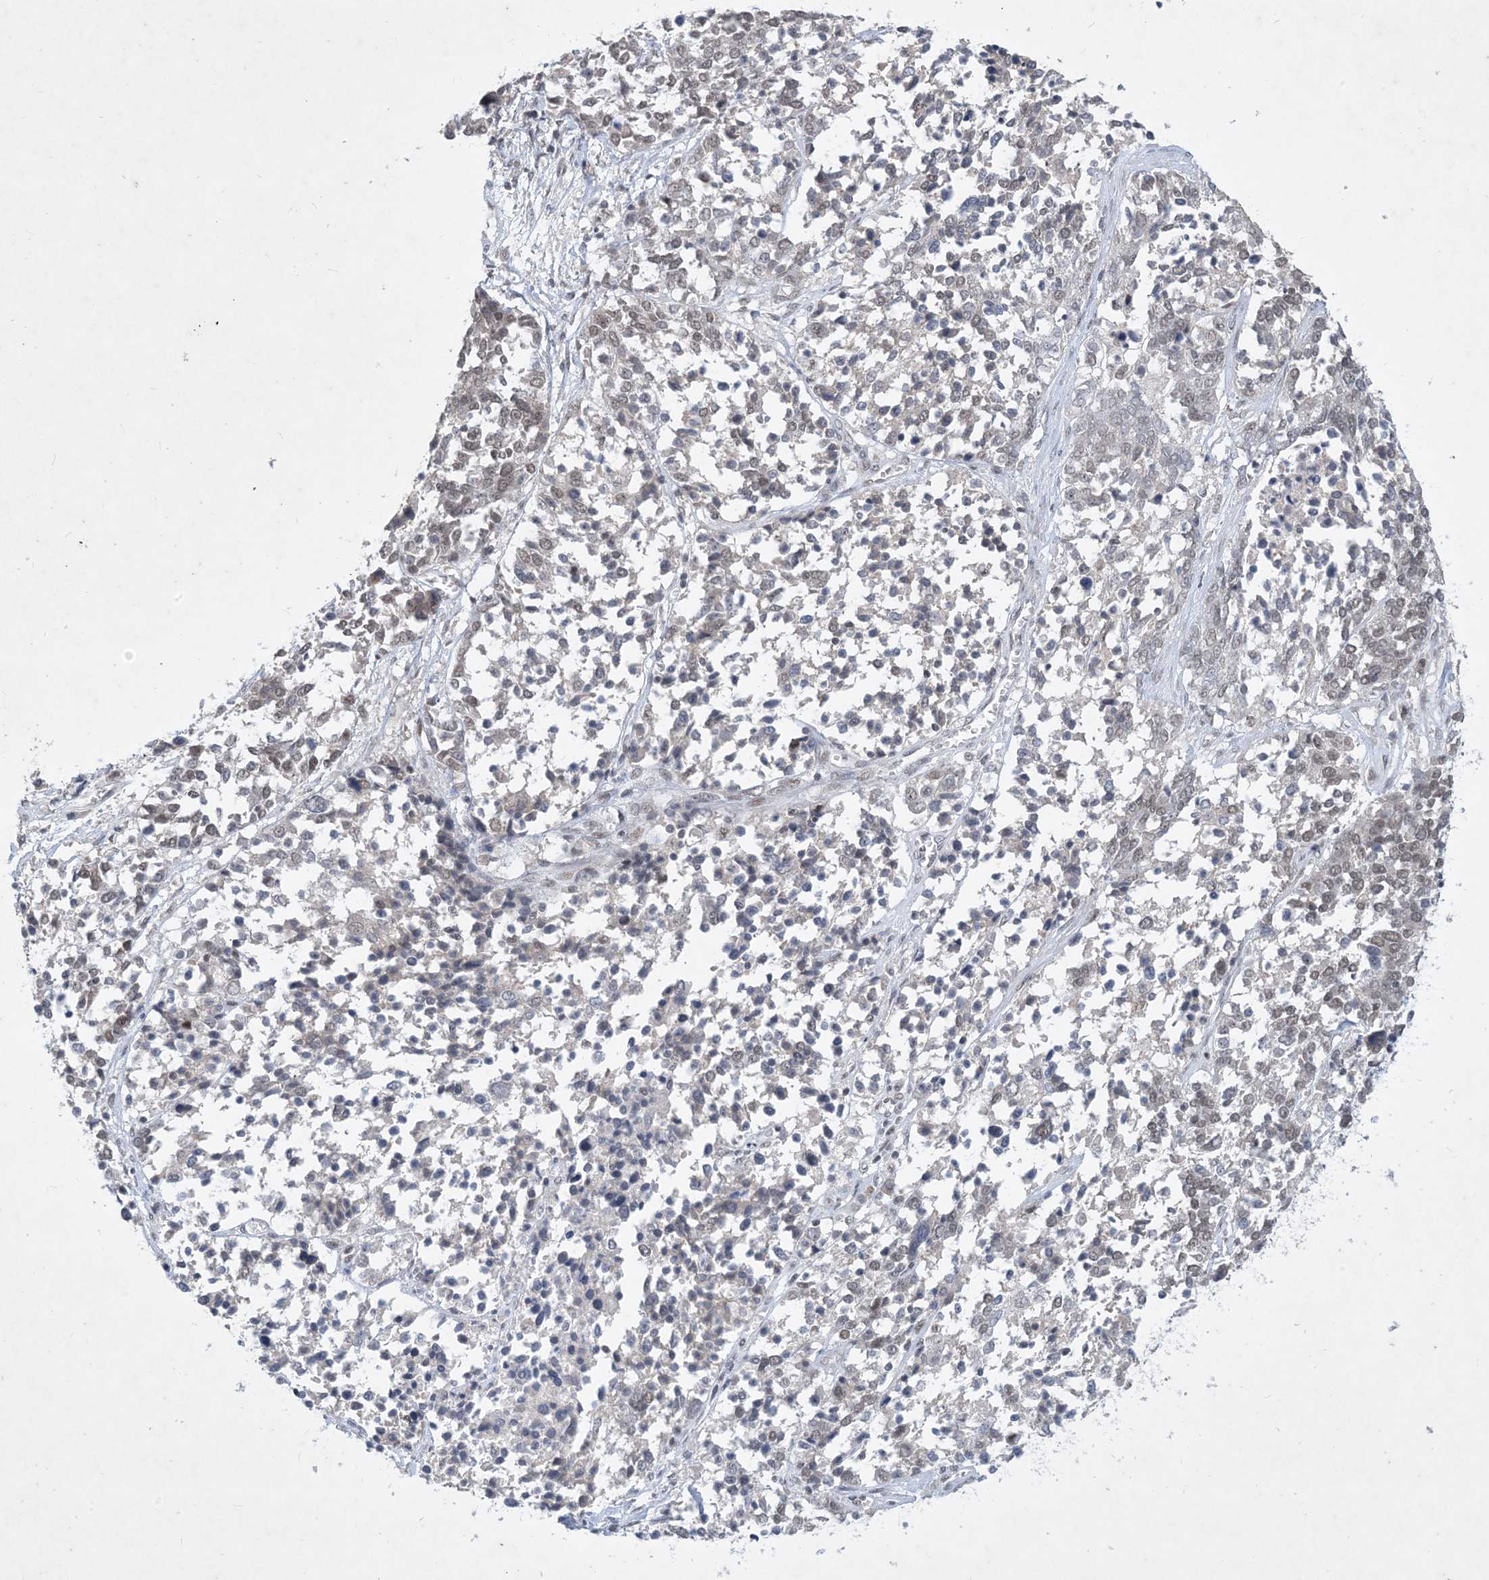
{"staining": {"intensity": "weak", "quantity": "25%-75%", "location": "nuclear"}, "tissue": "ovarian cancer", "cell_type": "Tumor cells", "image_type": "cancer", "snomed": [{"axis": "morphology", "description": "Cystadenocarcinoma, serous, NOS"}, {"axis": "topography", "description": "Ovary"}], "caption": "Immunohistochemistry of human serous cystadenocarcinoma (ovarian) reveals low levels of weak nuclear expression in approximately 25%-75% of tumor cells. Using DAB (3,3'-diaminobenzidine) (brown) and hematoxylin (blue) stains, captured at high magnification using brightfield microscopy.", "gene": "ZNF674", "patient": {"sex": "female", "age": 44}}